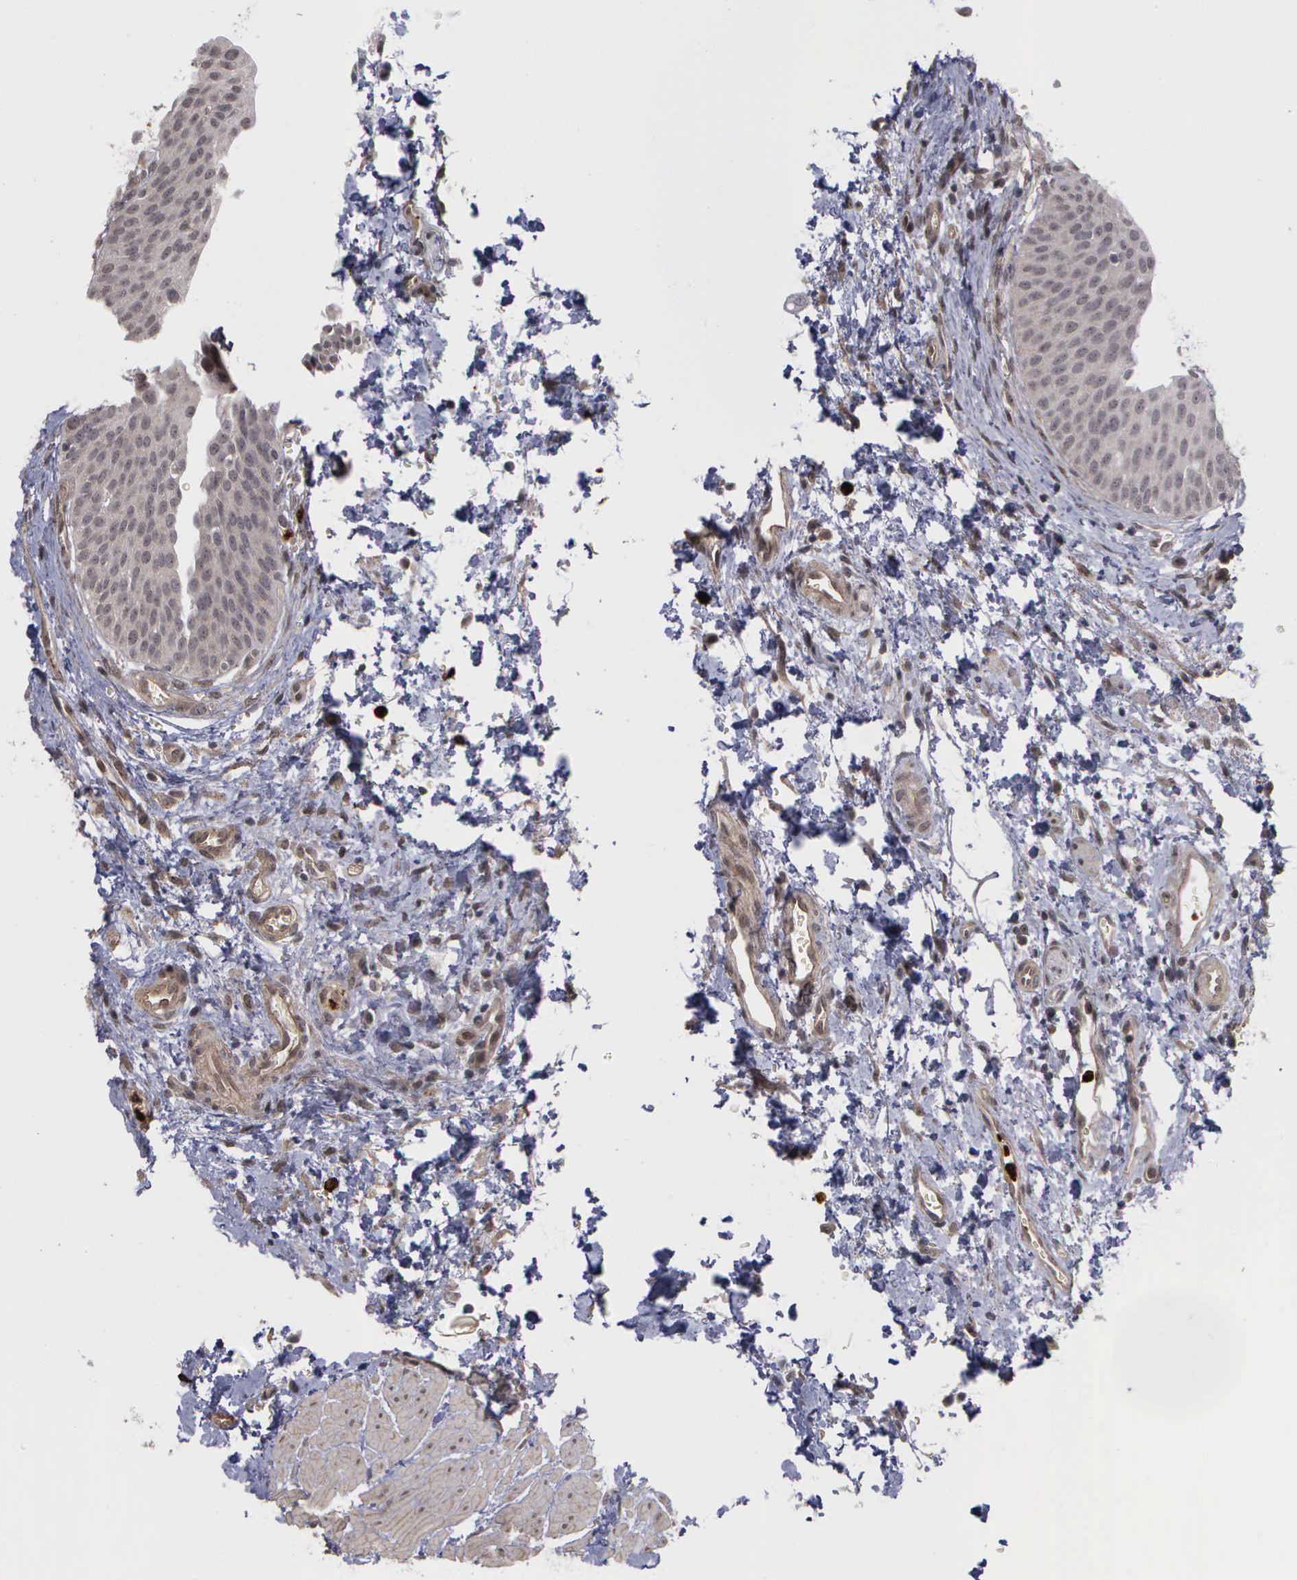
{"staining": {"intensity": "negative", "quantity": "none", "location": "none"}, "tissue": "urinary bladder", "cell_type": "Urothelial cells", "image_type": "normal", "snomed": [{"axis": "morphology", "description": "Normal tissue, NOS"}, {"axis": "topography", "description": "Smooth muscle"}, {"axis": "topography", "description": "Urinary bladder"}], "caption": "Immunohistochemical staining of unremarkable urinary bladder displays no significant expression in urothelial cells. Brightfield microscopy of immunohistochemistry (IHC) stained with DAB (brown) and hematoxylin (blue), captured at high magnification.", "gene": "MMP9", "patient": {"sex": "male", "age": 35}}